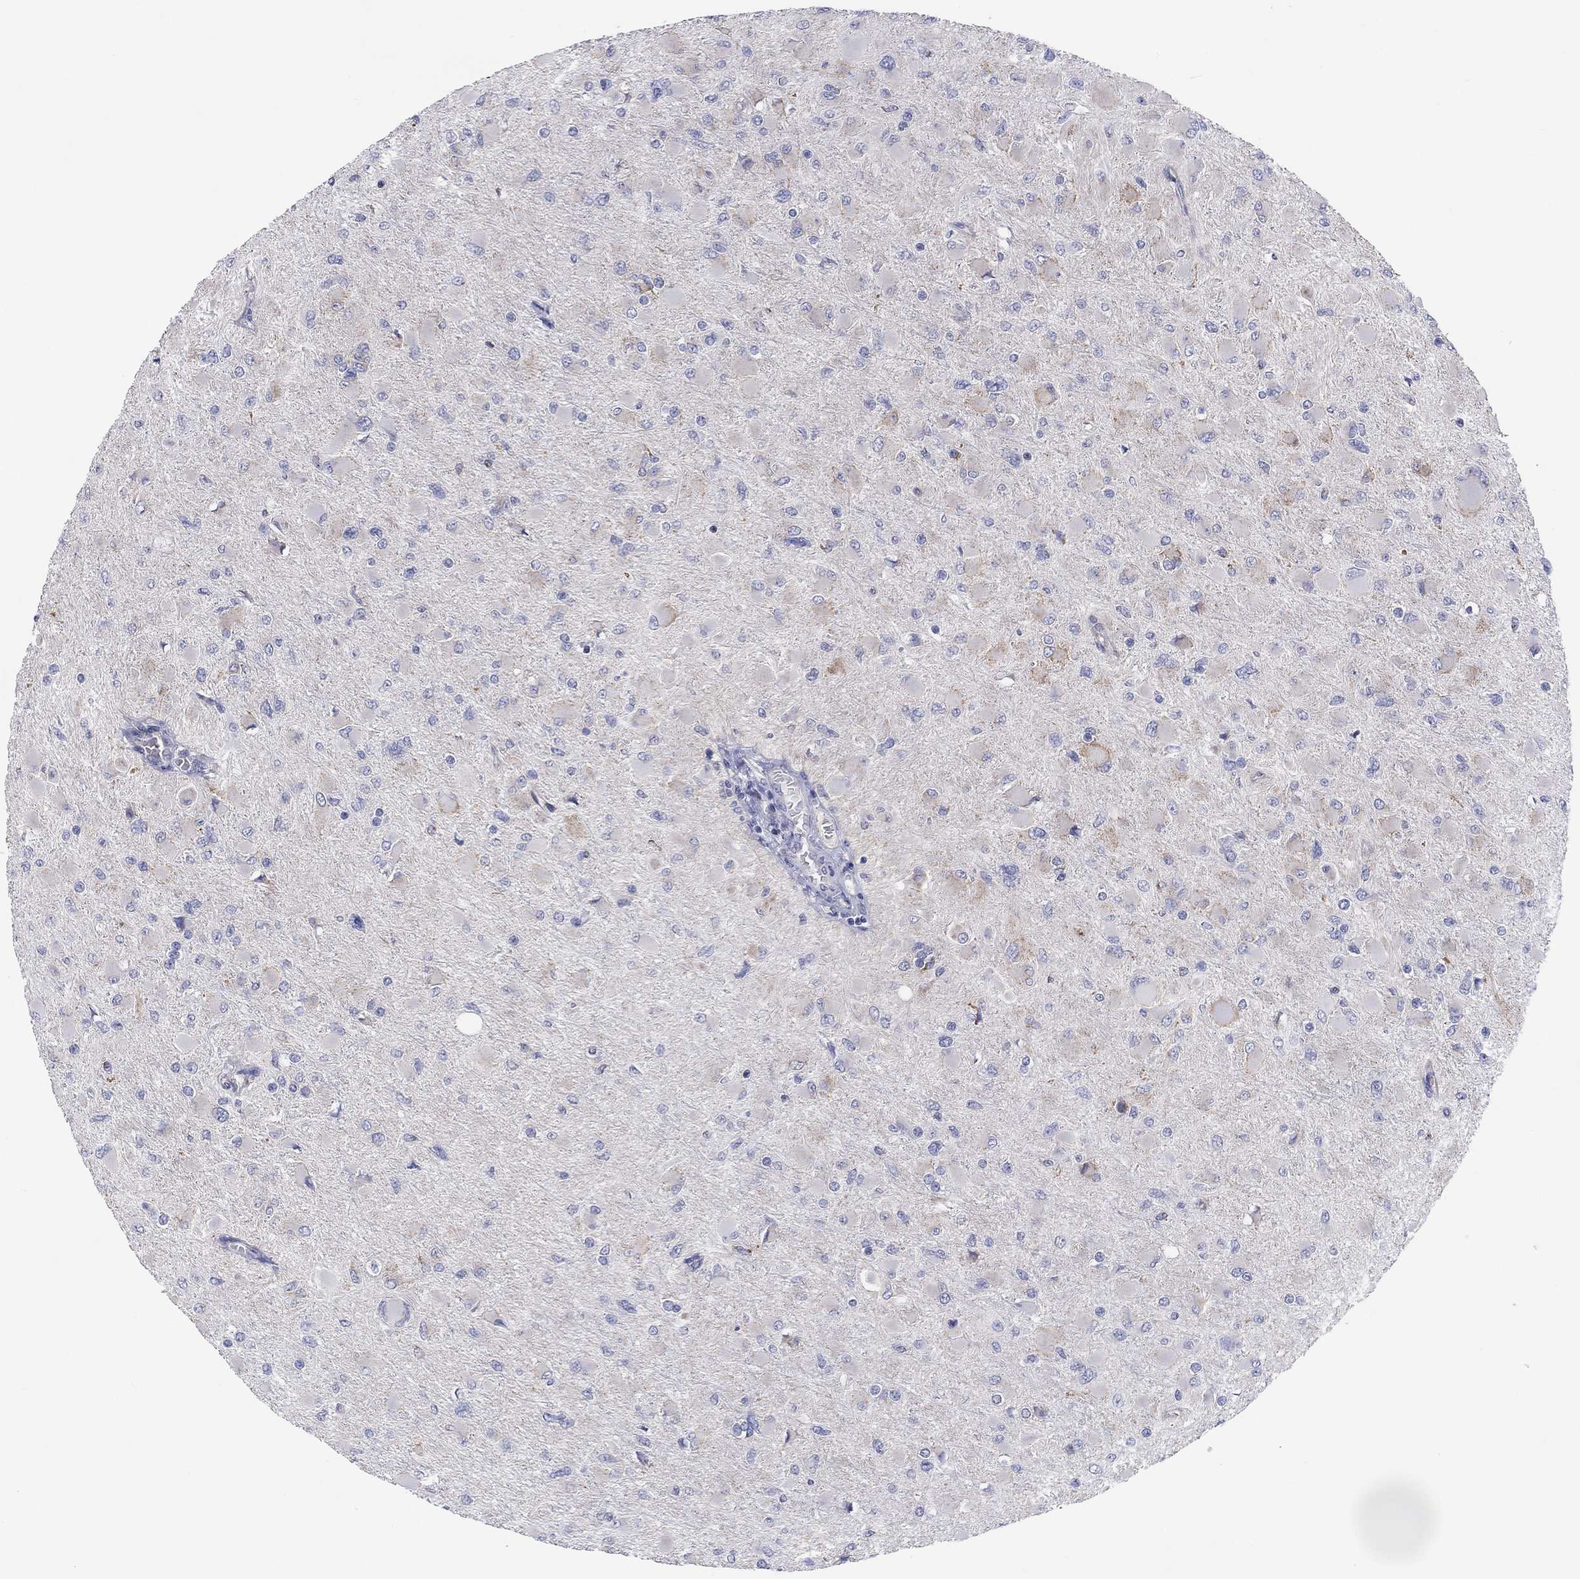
{"staining": {"intensity": "moderate", "quantity": "<25%", "location": "cytoplasmic/membranous"}, "tissue": "glioma", "cell_type": "Tumor cells", "image_type": "cancer", "snomed": [{"axis": "morphology", "description": "Glioma, malignant, High grade"}, {"axis": "topography", "description": "Cerebral cortex"}], "caption": "IHC photomicrograph of neoplastic tissue: glioma stained using immunohistochemistry exhibits low levels of moderate protein expression localized specifically in the cytoplasmic/membranous of tumor cells, appearing as a cytoplasmic/membranous brown color.", "gene": "MGST3", "patient": {"sex": "female", "age": 36}}